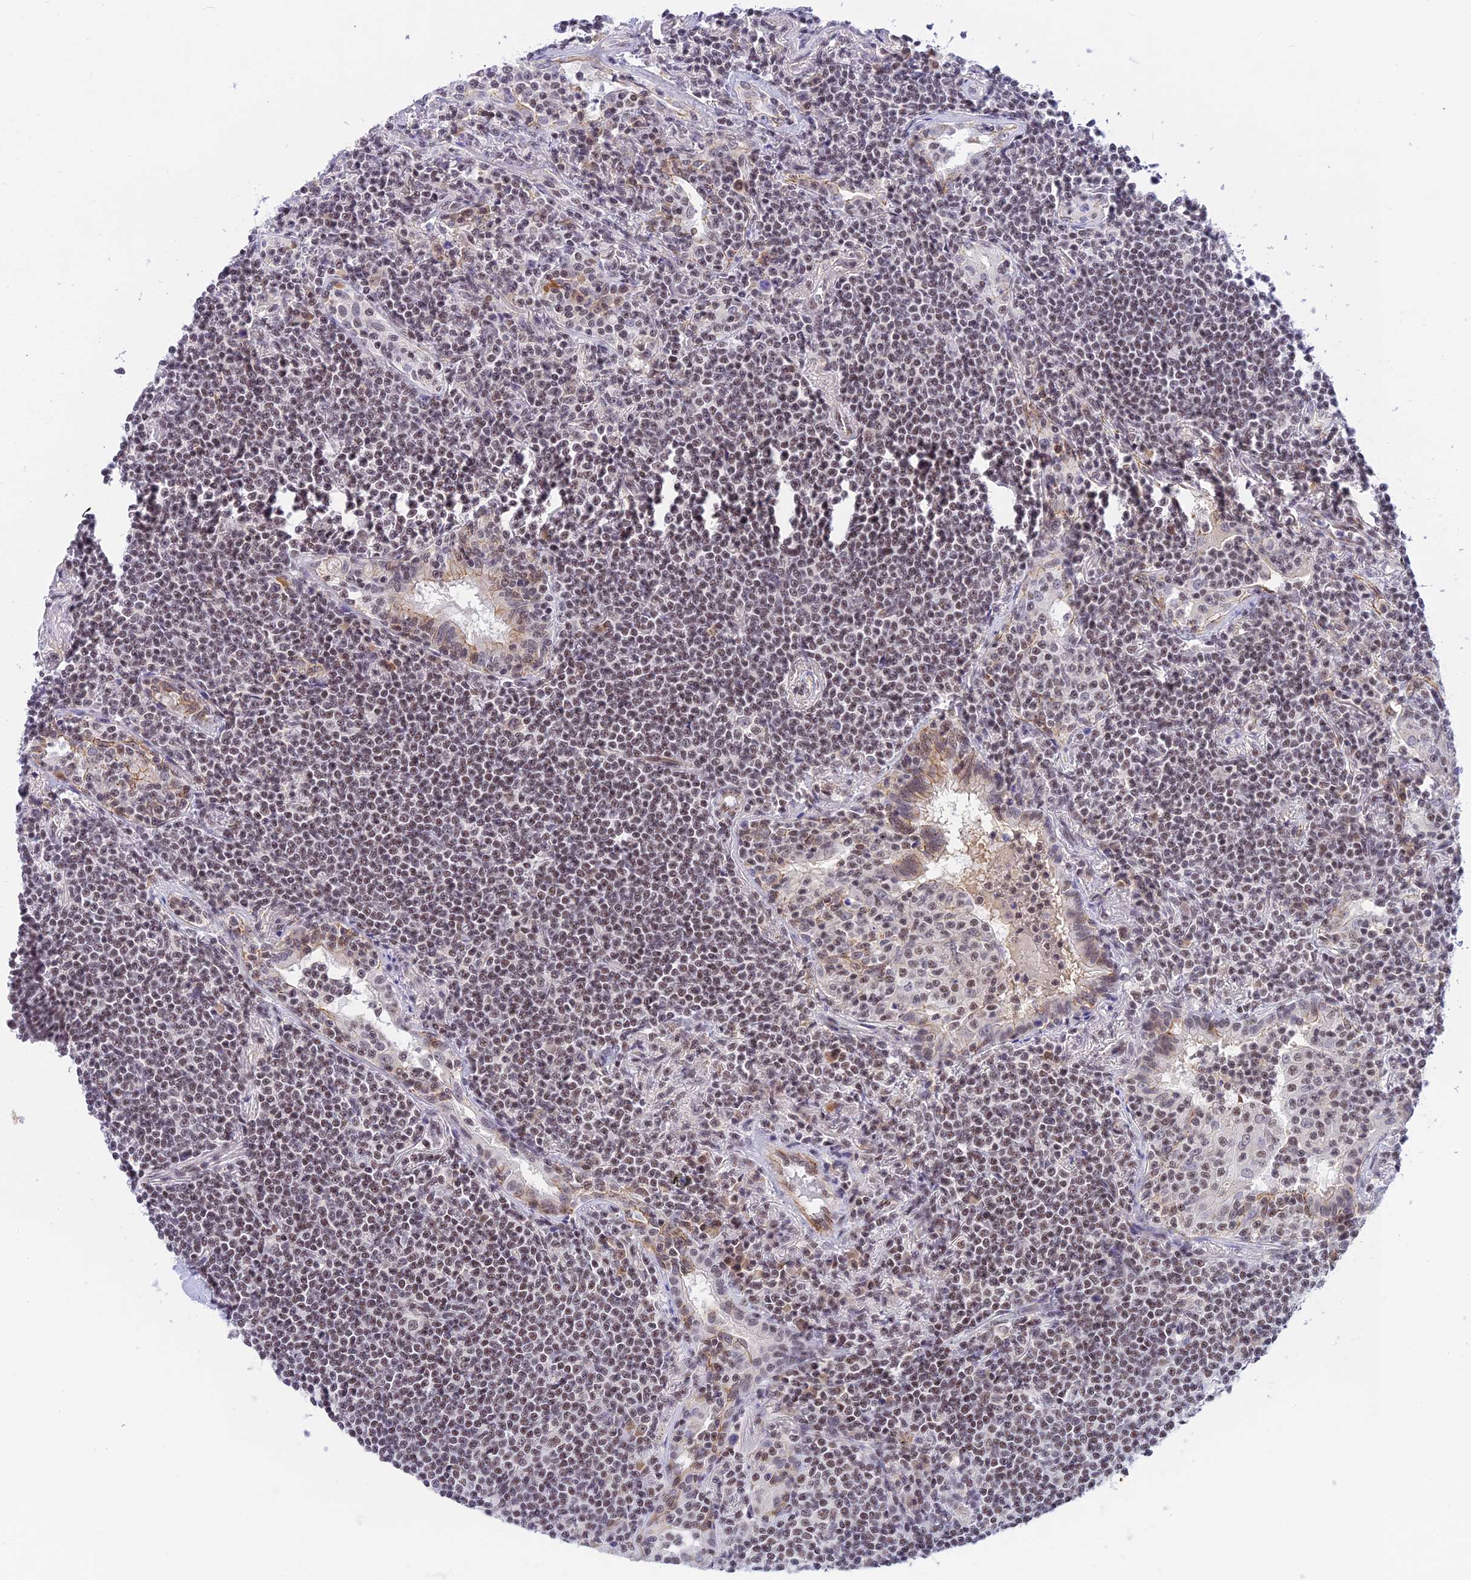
{"staining": {"intensity": "moderate", "quantity": "25%-75%", "location": "nuclear"}, "tissue": "lymphoma", "cell_type": "Tumor cells", "image_type": "cancer", "snomed": [{"axis": "morphology", "description": "Malignant lymphoma, non-Hodgkin's type, Low grade"}, {"axis": "topography", "description": "Lung"}], "caption": "Tumor cells display medium levels of moderate nuclear expression in about 25%-75% of cells in human lymphoma.", "gene": "THAP11", "patient": {"sex": "female", "age": 71}}